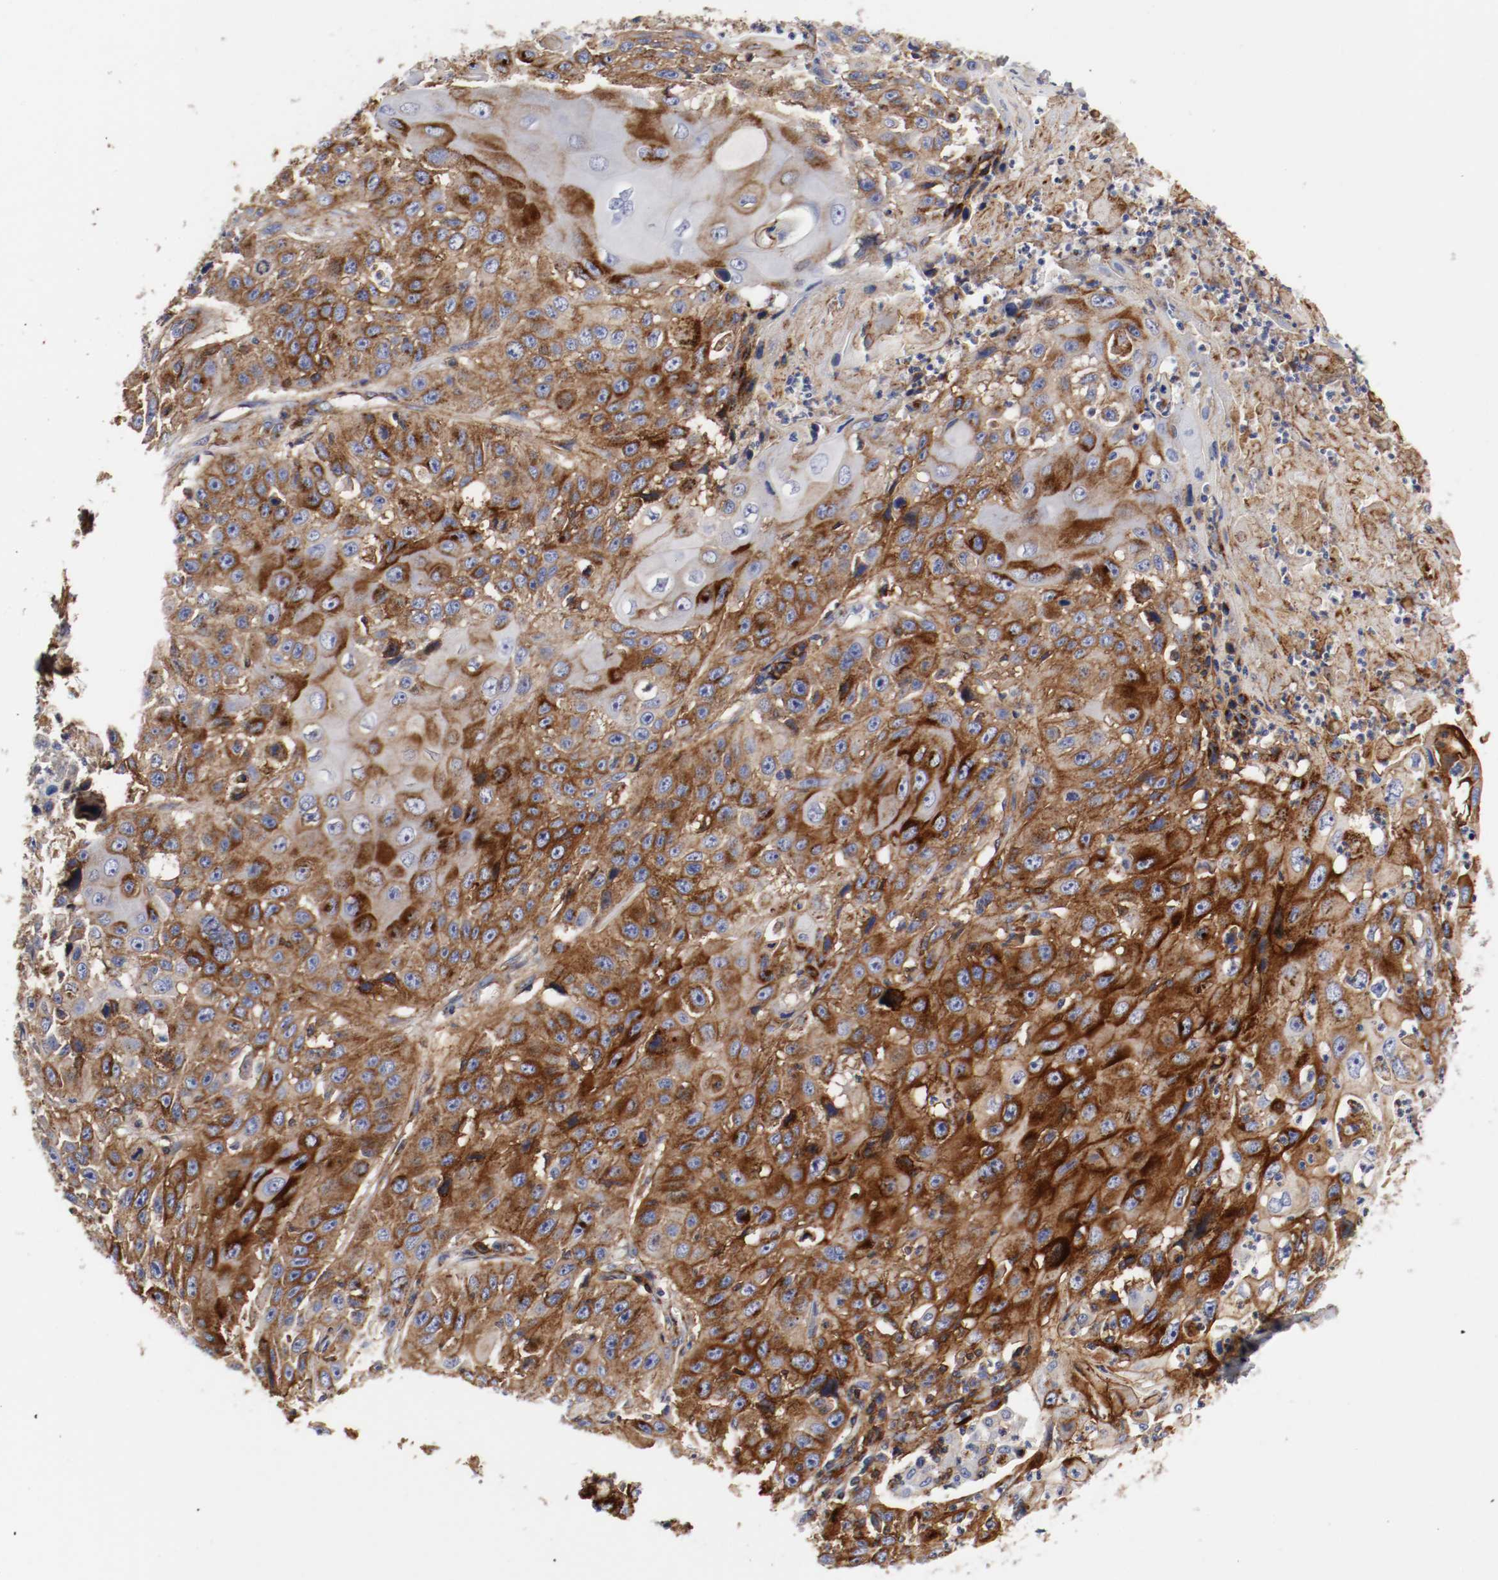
{"staining": {"intensity": "strong", "quantity": ">75%", "location": "cytoplasmic/membranous"}, "tissue": "cervical cancer", "cell_type": "Tumor cells", "image_type": "cancer", "snomed": [{"axis": "morphology", "description": "Squamous cell carcinoma, NOS"}, {"axis": "topography", "description": "Cervix"}], "caption": "Tumor cells demonstrate strong cytoplasmic/membranous expression in about >75% of cells in cervical cancer.", "gene": "IFITM1", "patient": {"sex": "female", "age": 39}}